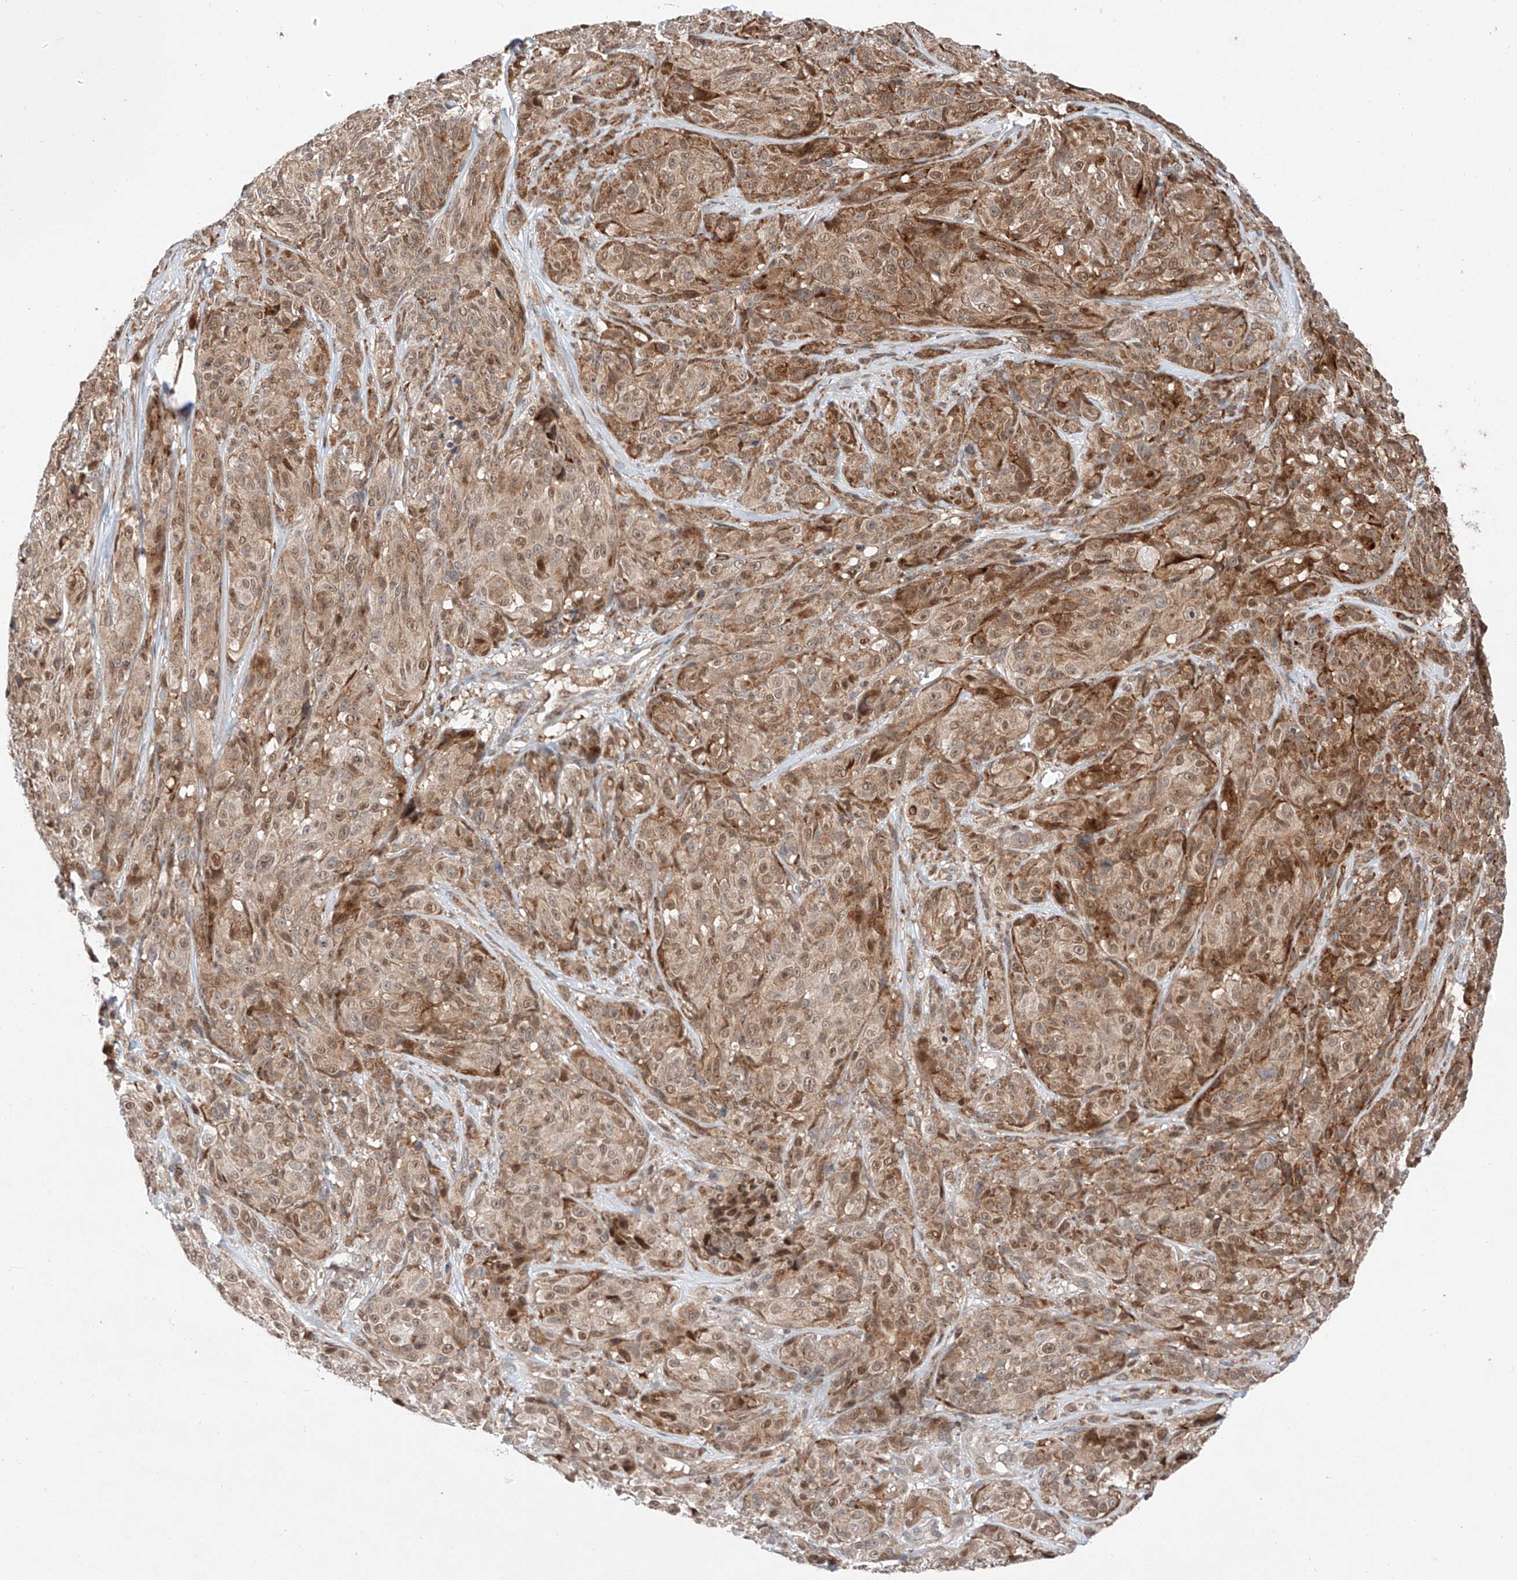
{"staining": {"intensity": "moderate", "quantity": ">75%", "location": "cytoplasmic/membranous,nuclear"}, "tissue": "melanoma", "cell_type": "Tumor cells", "image_type": "cancer", "snomed": [{"axis": "morphology", "description": "Malignant melanoma, NOS"}, {"axis": "topography", "description": "Skin"}], "caption": "Protein staining of melanoma tissue displays moderate cytoplasmic/membranous and nuclear positivity in approximately >75% of tumor cells.", "gene": "RUSC1", "patient": {"sex": "male", "age": 73}}